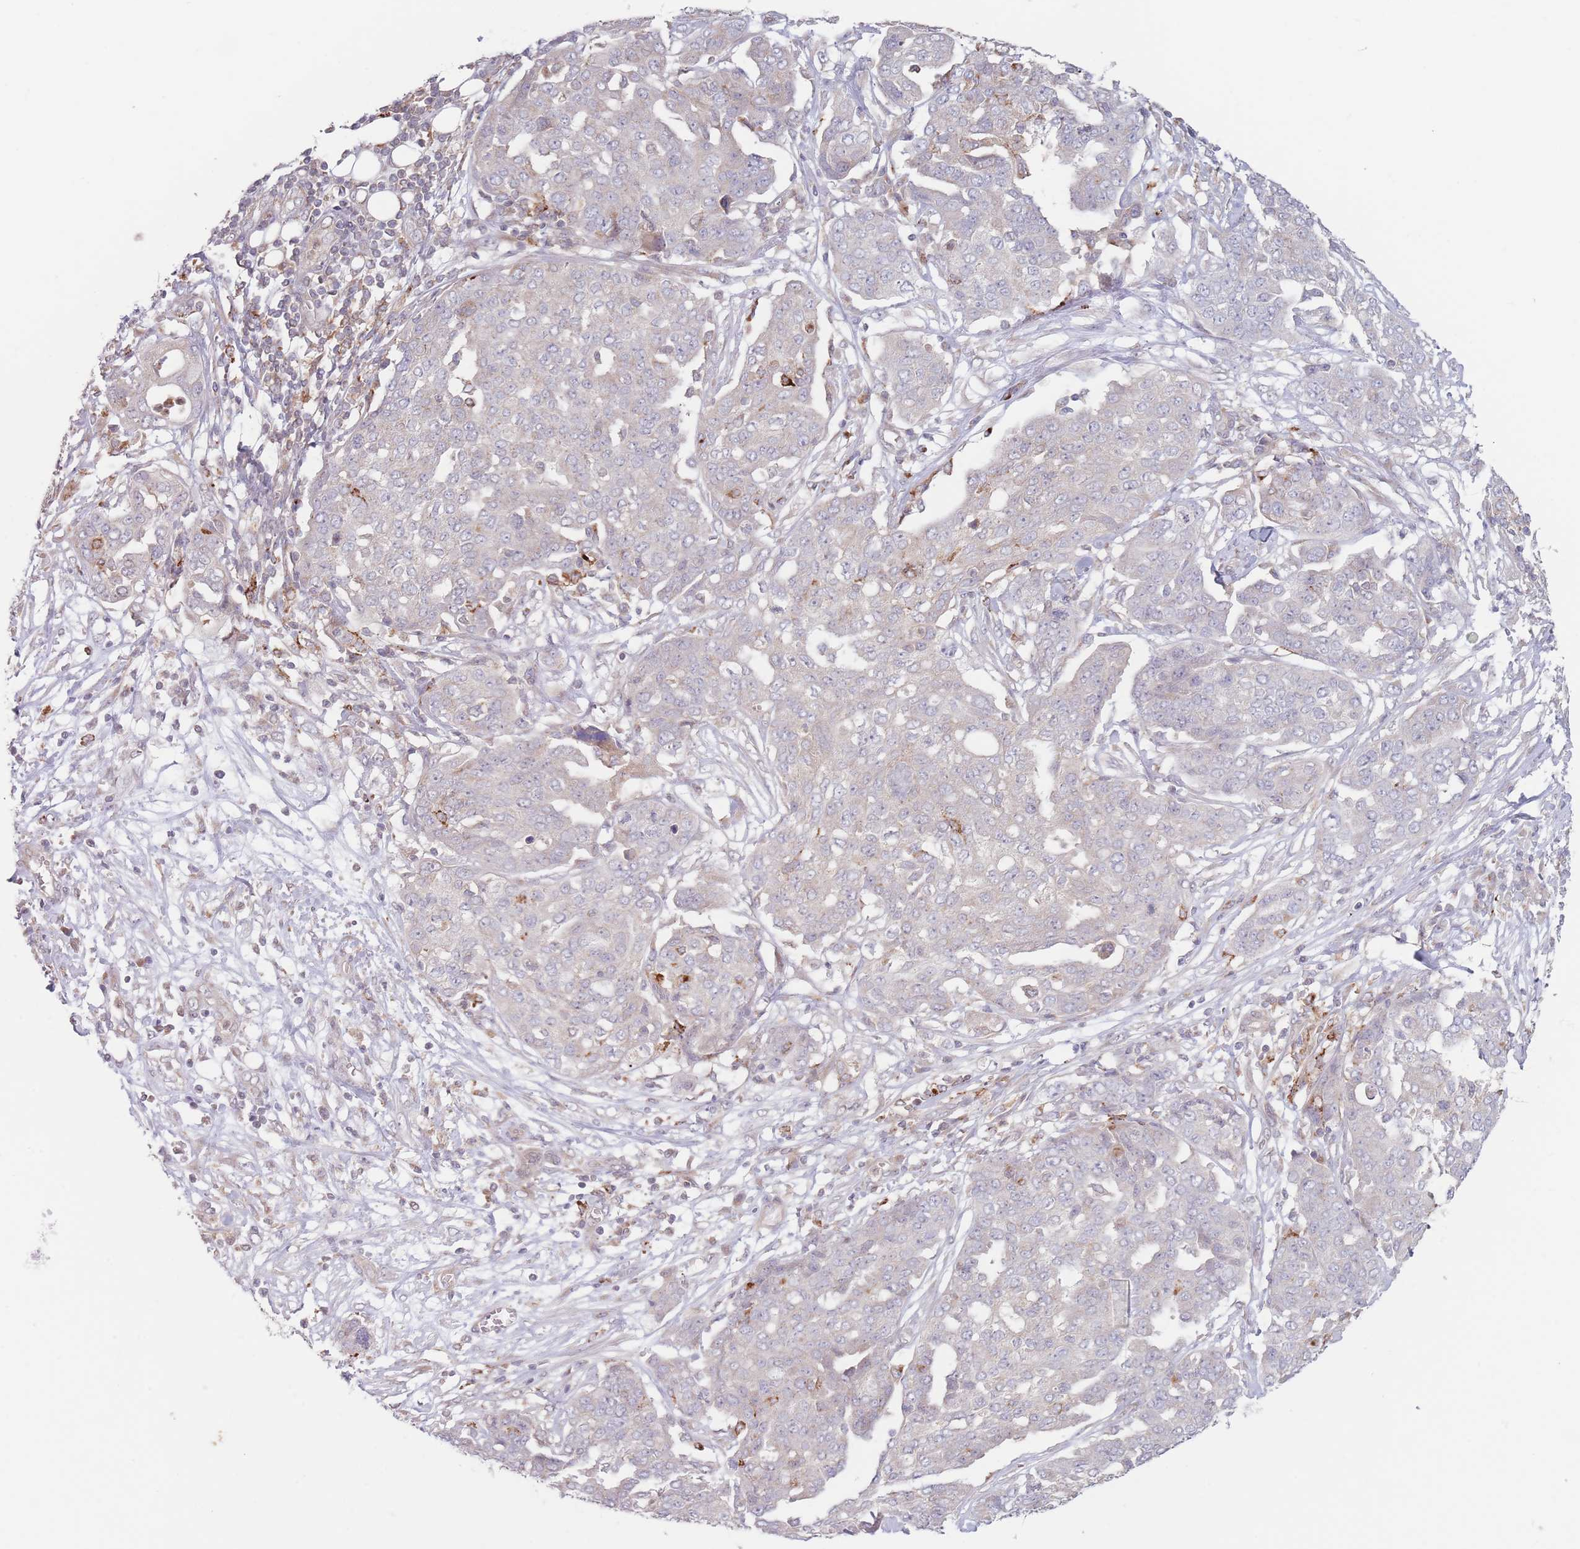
{"staining": {"intensity": "negative", "quantity": "none", "location": "none"}, "tissue": "ovarian cancer", "cell_type": "Tumor cells", "image_type": "cancer", "snomed": [{"axis": "morphology", "description": "Cystadenocarcinoma, serous, NOS"}, {"axis": "topography", "description": "Soft tissue"}, {"axis": "topography", "description": "Ovary"}], "caption": "Immunohistochemistry (IHC) of human ovarian cancer reveals no expression in tumor cells.", "gene": "PPM1A", "patient": {"sex": "female", "age": 57}}